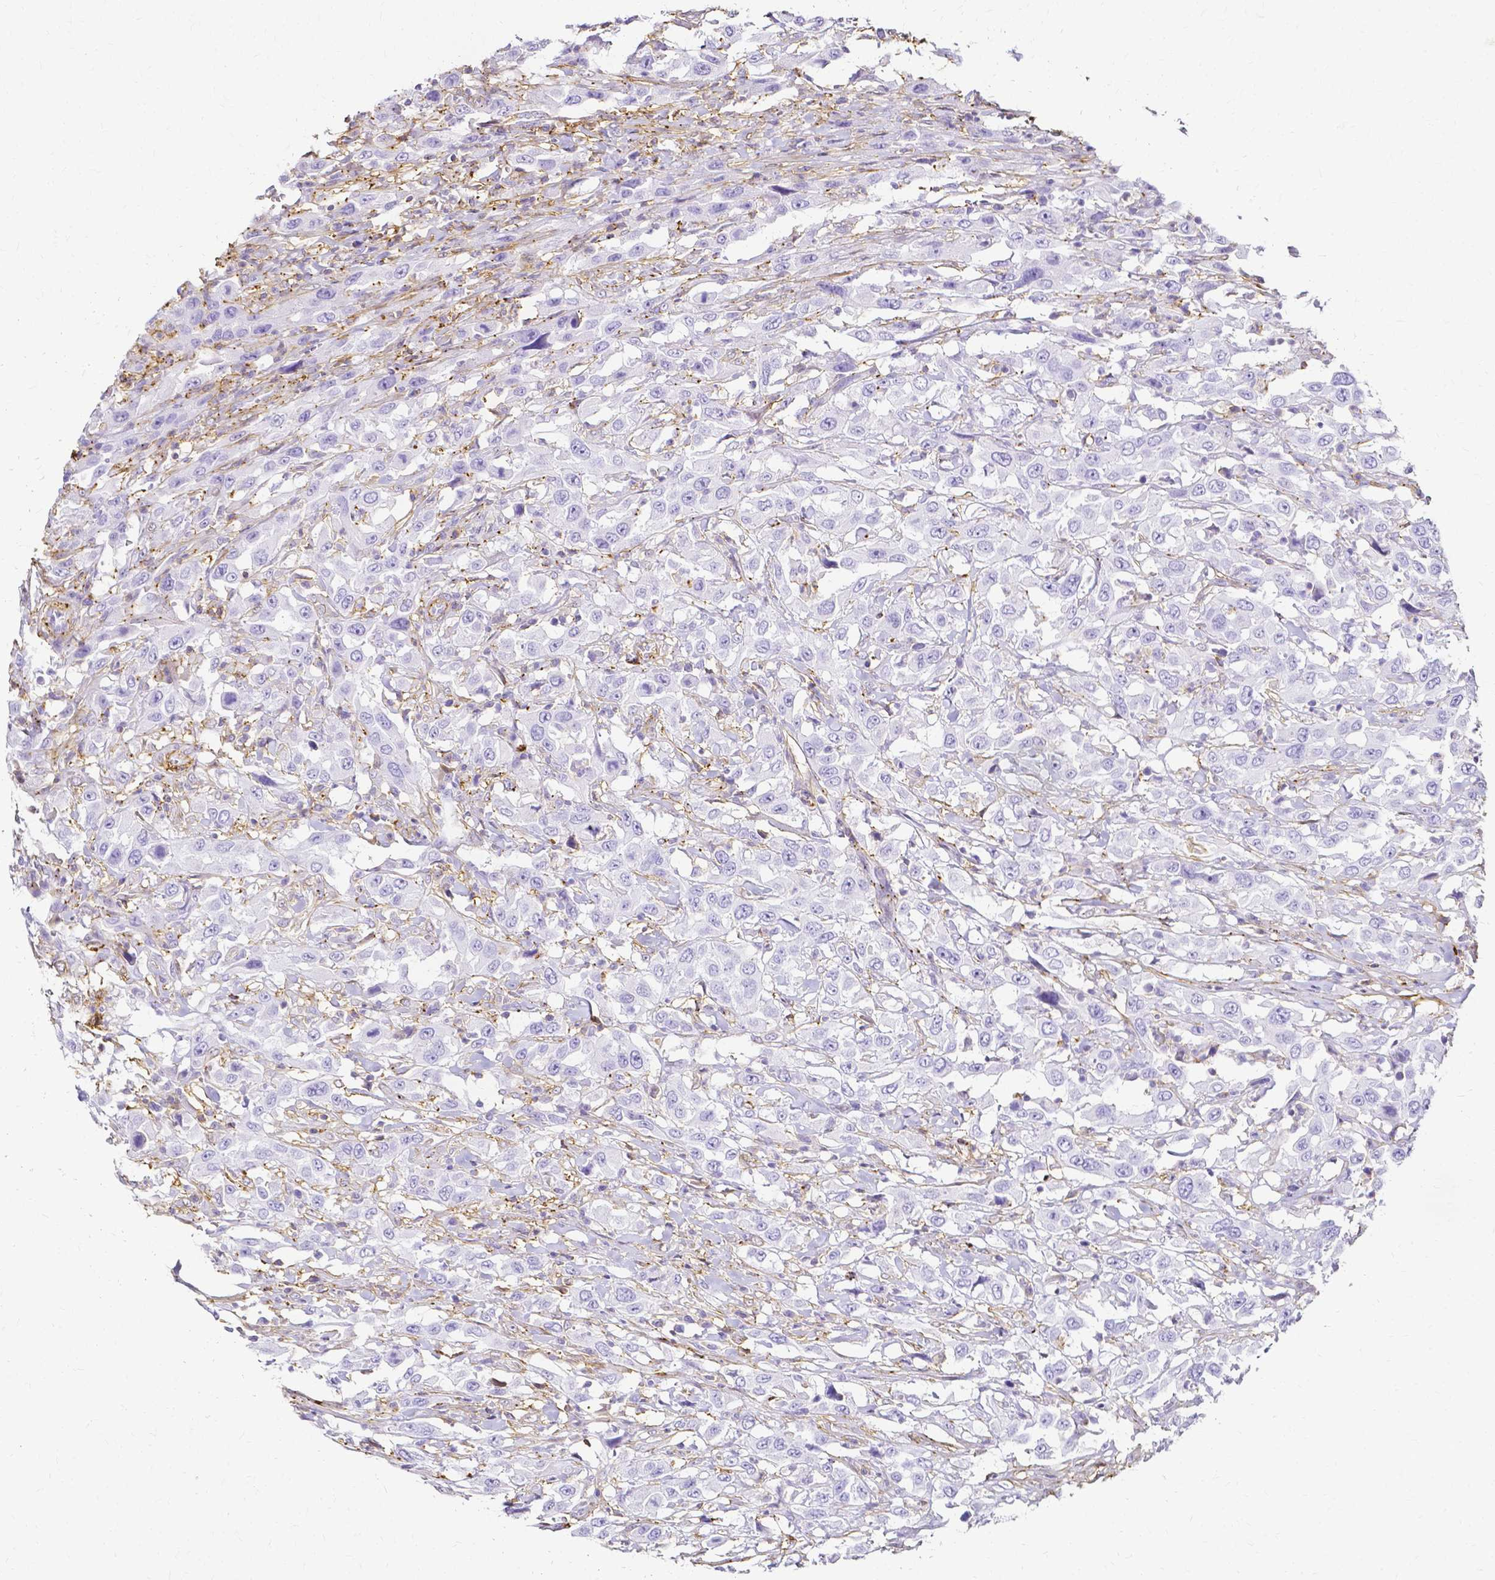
{"staining": {"intensity": "negative", "quantity": "none", "location": "none"}, "tissue": "urothelial cancer", "cell_type": "Tumor cells", "image_type": "cancer", "snomed": [{"axis": "morphology", "description": "Urothelial carcinoma, High grade"}, {"axis": "topography", "description": "Urinary bladder"}], "caption": "High magnification brightfield microscopy of urothelial cancer stained with DAB (brown) and counterstained with hematoxylin (blue): tumor cells show no significant staining.", "gene": "HSPA12A", "patient": {"sex": "male", "age": 61}}